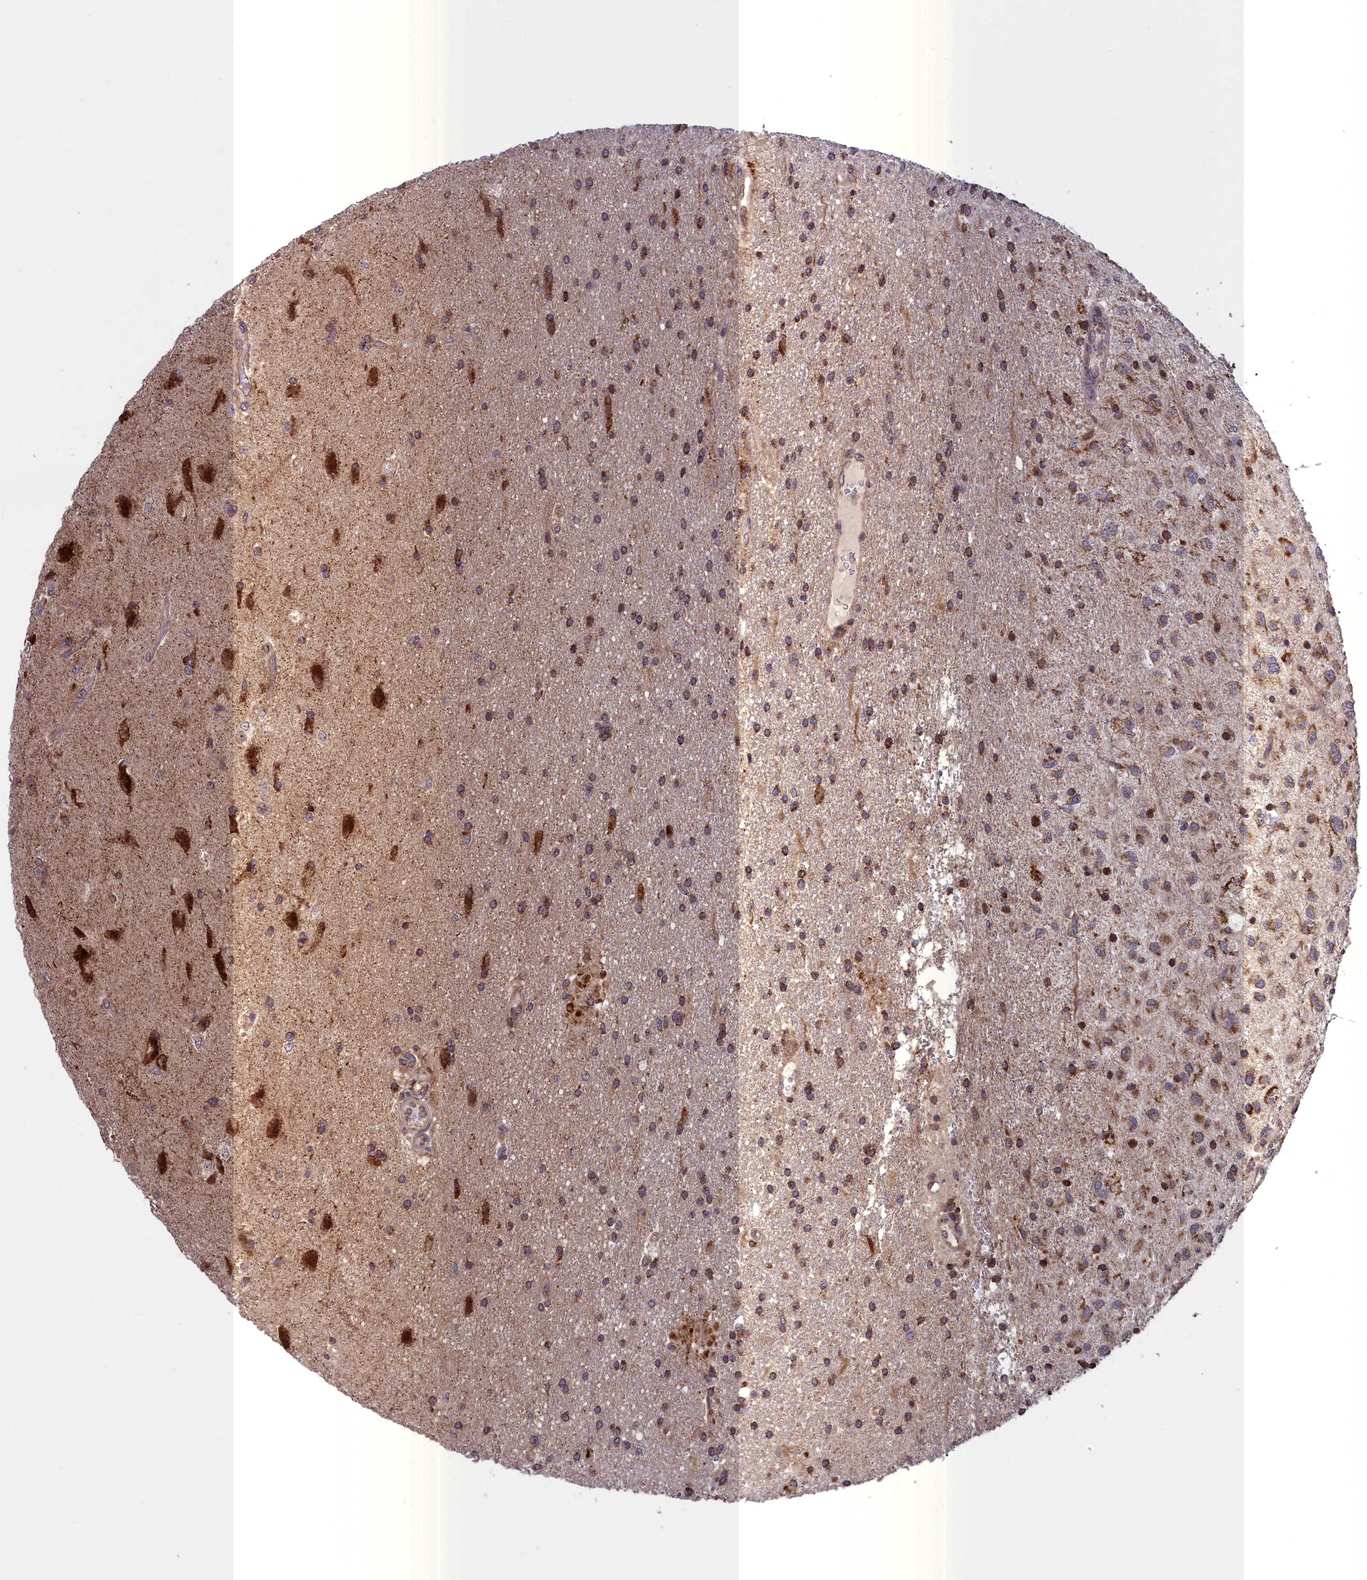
{"staining": {"intensity": "moderate", "quantity": ">75%", "location": "cytoplasmic/membranous"}, "tissue": "glioma", "cell_type": "Tumor cells", "image_type": "cancer", "snomed": [{"axis": "morphology", "description": "Glioma, malignant, Low grade"}, {"axis": "topography", "description": "Brain"}], "caption": "Protein analysis of glioma tissue demonstrates moderate cytoplasmic/membranous positivity in about >75% of tumor cells.", "gene": "TIMM44", "patient": {"sex": "male", "age": 66}}